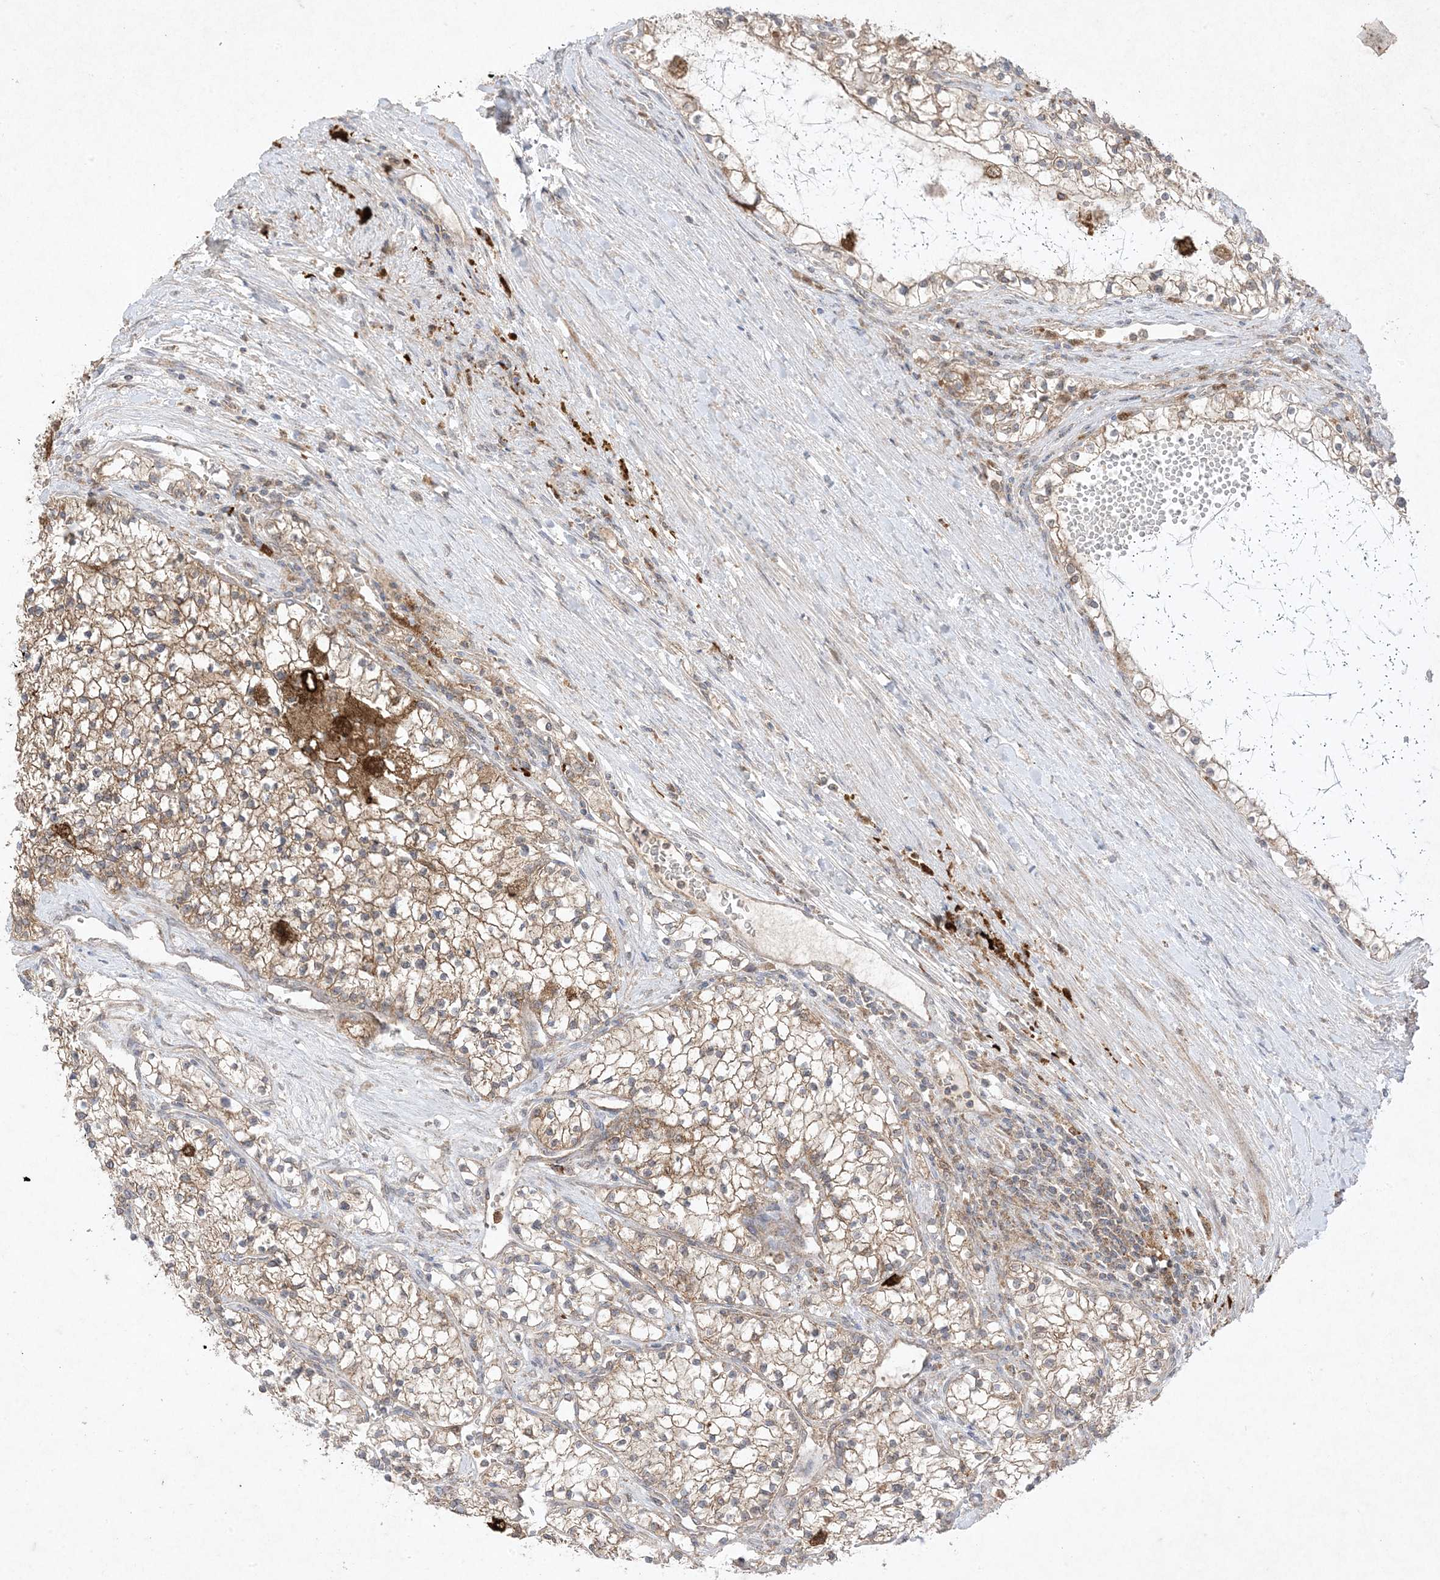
{"staining": {"intensity": "moderate", "quantity": ">75%", "location": "cytoplasmic/membranous"}, "tissue": "renal cancer", "cell_type": "Tumor cells", "image_type": "cancer", "snomed": [{"axis": "morphology", "description": "Normal tissue, NOS"}, {"axis": "morphology", "description": "Adenocarcinoma, NOS"}, {"axis": "topography", "description": "Kidney"}], "caption": "Human renal adenocarcinoma stained with a brown dye shows moderate cytoplasmic/membranous positive staining in approximately >75% of tumor cells.", "gene": "UBE2C", "patient": {"sex": "male", "age": 68}}